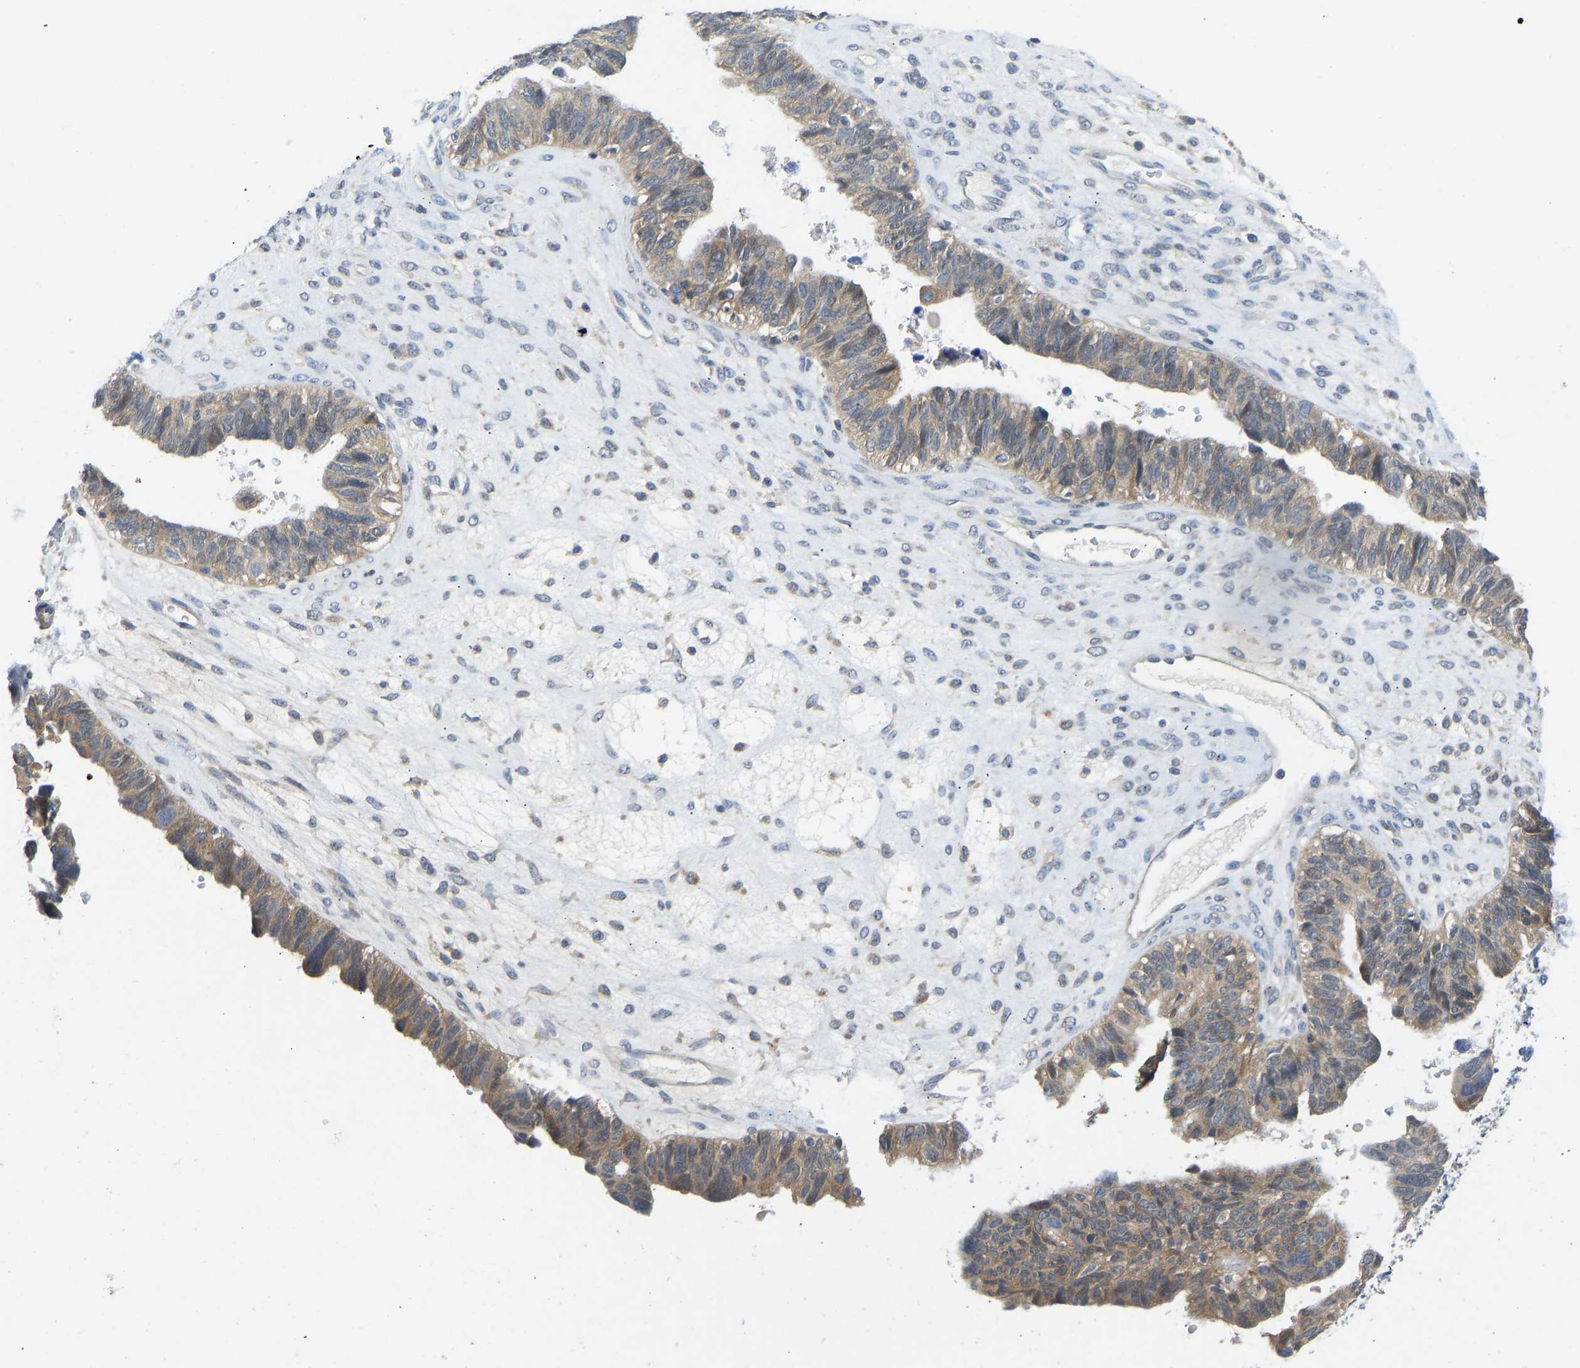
{"staining": {"intensity": "moderate", "quantity": ">75%", "location": "cytoplasmic/membranous"}, "tissue": "ovarian cancer", "cell_type": "Tumor cells", "image_type": "cancer", "snomed": [{"axis": "morphology", "description": "Cystadenocarcinoma, serous, NOS"}, {"axis": "topography", "description": "Ovary"}], "caption": "IHC photomicrograph of neoplastic tissue: serous cystadenocarcinoma (ovarian) stained using immunohistochemistry shows medium levels of moderate protein expression localized specifically in the cytoplasmic/membranous of tumor cells, appearing as a cytoplasmic/membranous brown color.", "gene": "NDRG3", "patient": {"sex": "female", "age": 79}}